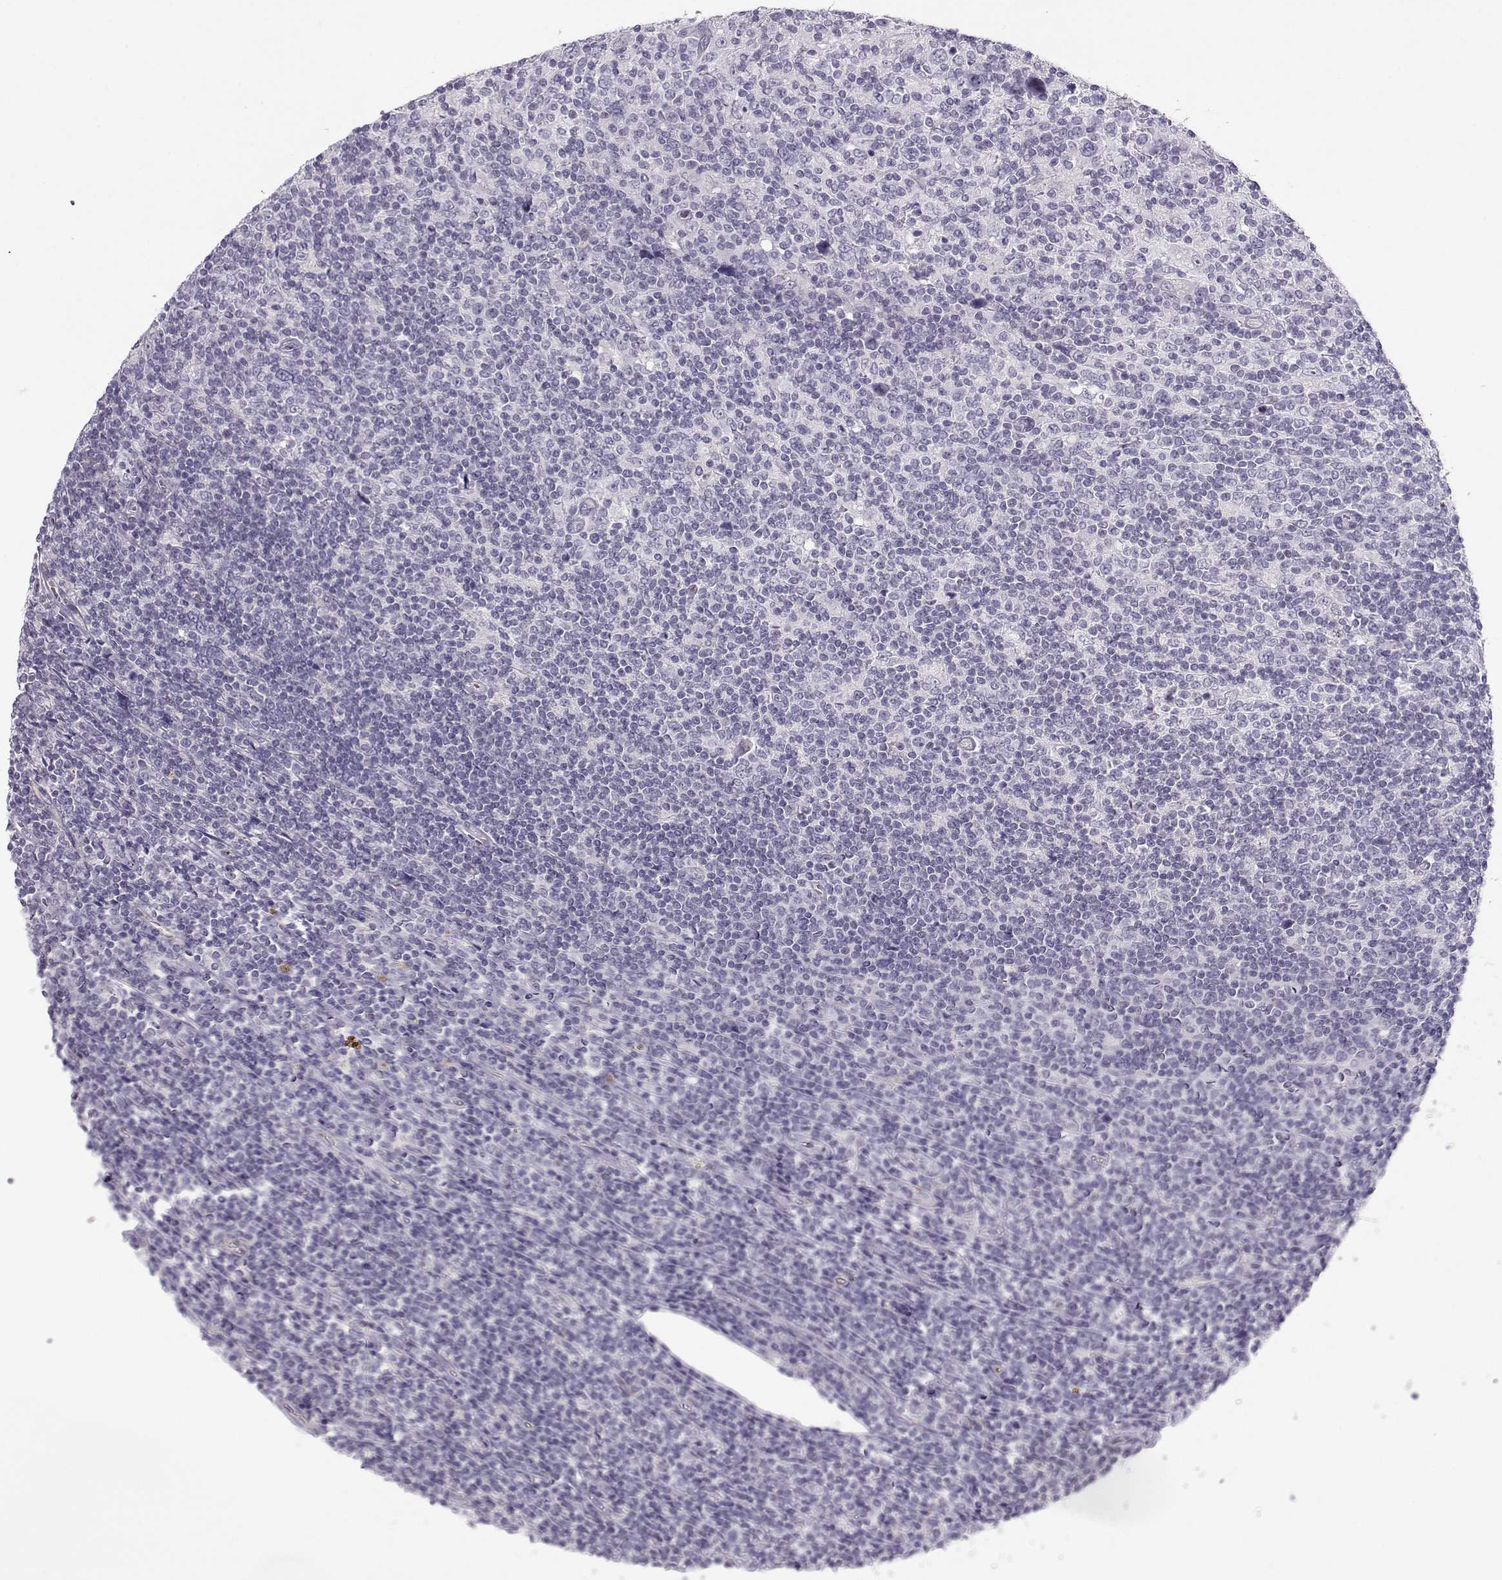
{"staining": {"intensity": "negative", "quantity": "none", "location": "none"}, "tissue": "lymphoma", "cell_type": "Tumor cells", "image_type": "cancer", "snomed": [{"axis": "morphology", "description": "Hodgkin's disease, NOS"}, {"axis": "topography", "description": "Lymph node"}], "caption": "Immunohistochemistry photomicrograph of neoplastic tissue: human Hodgkin's disease stained with DAB (3,3'-diaminobenzidine) displays no significant protein staining in tumor cells. (Brightfield microscopy of DAB (3,3'-diaminobenzidine) immunohistochemistry at high magnification).", "gene": "MYO1A", "patient": {"sex": "male", "age": 40}}